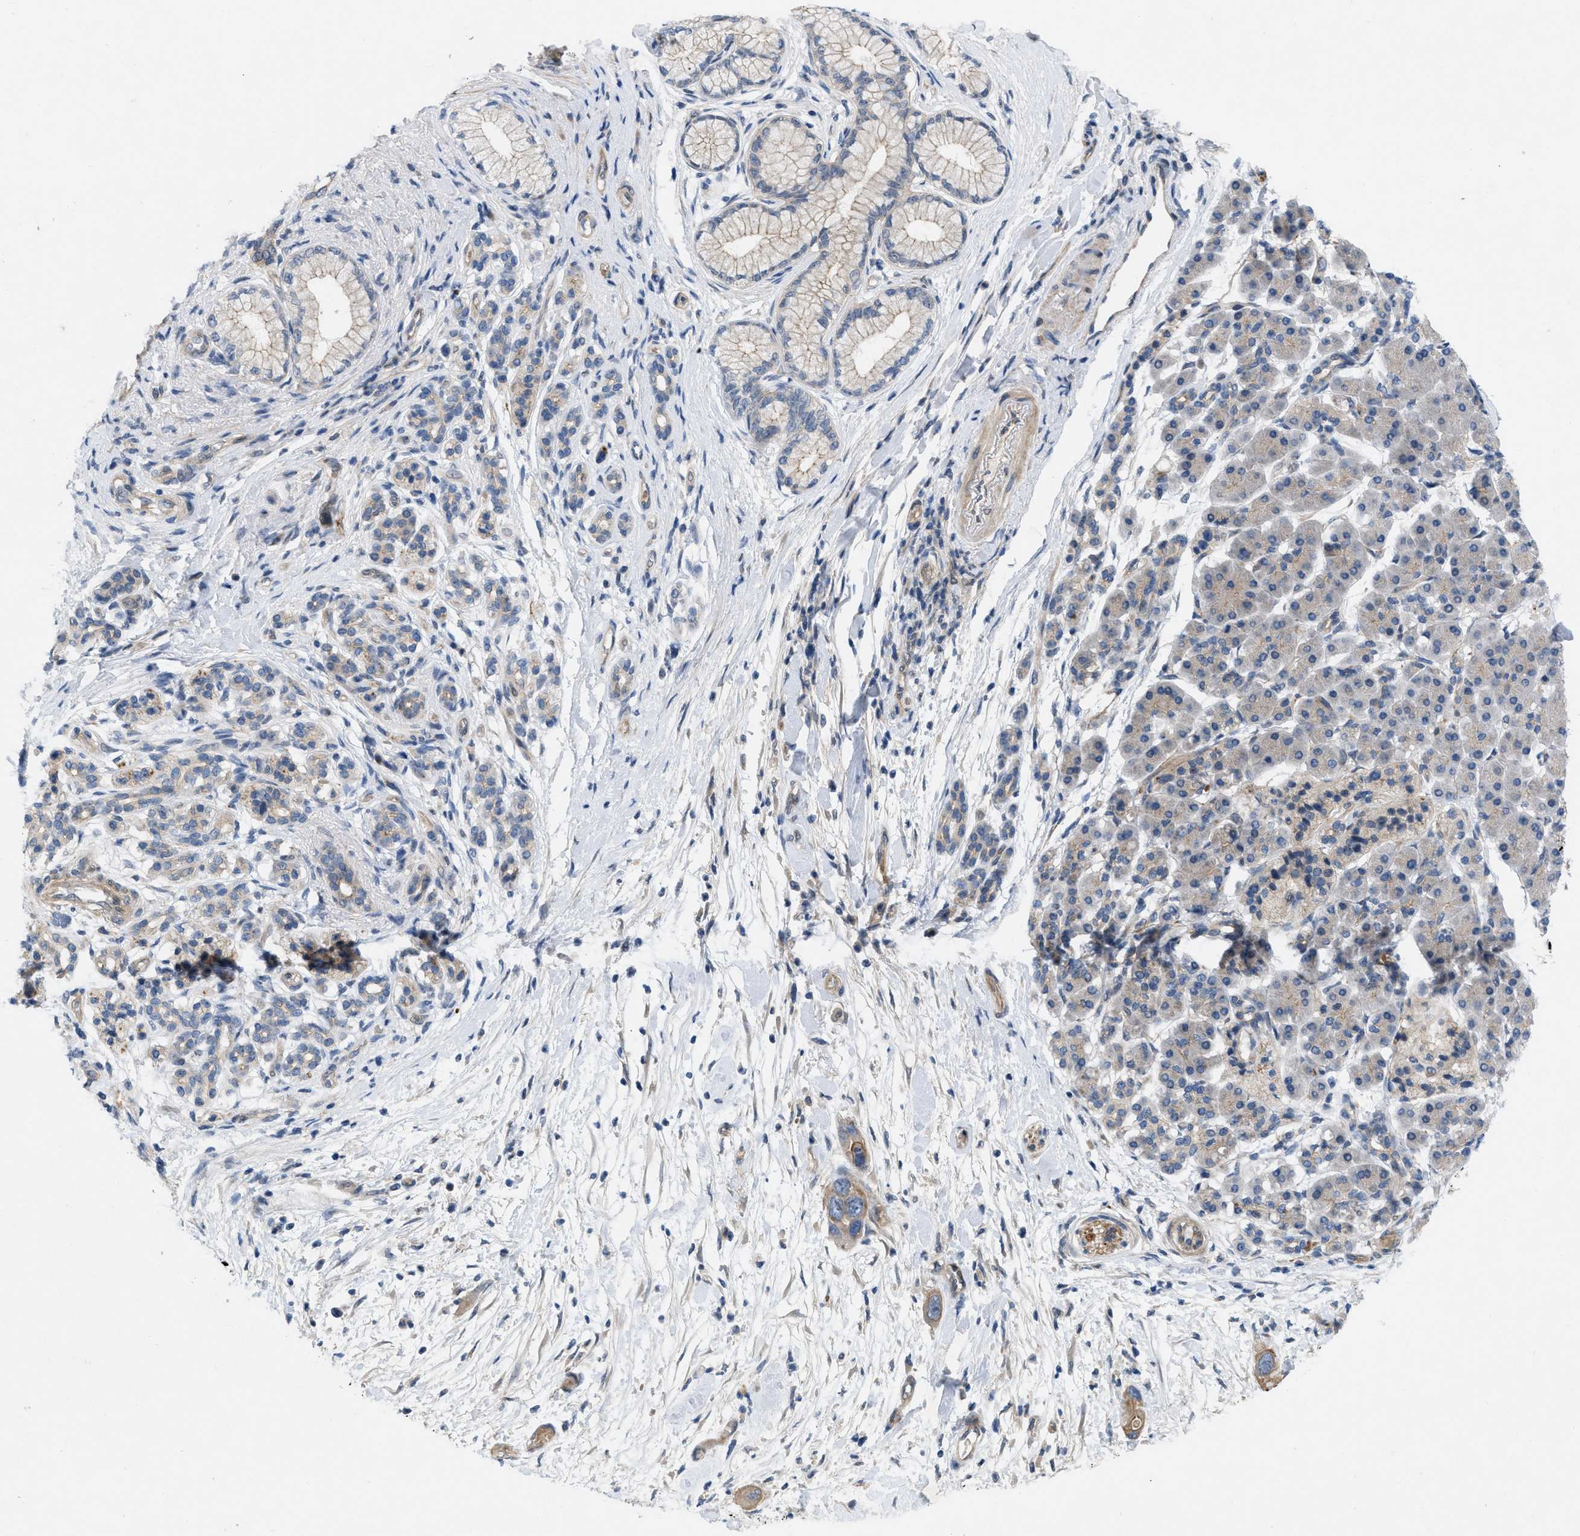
{"staining": {"intensity": "weak", "quantity": ">75%", "location": "cytoplasmic/membranous"}, "tissue": "pancreatic cancer", "cell_type": "Tumor cells", "image_type": "cancer", "snomed": [{"axis": "morphology", "description": "Normal tissue, NOS"}, {"axis": "morphology", "description": "Adenocarcinoma, NOS"}, {"axis": "topography", "description": "Pancreas"}], "caption": "Weak cytoplasmic/membranous staining for a protein is identified in about >75% of tumor cells of adenocarcinoma (pancreatic) using immunohistochemistry (IHC).", "gene": "NDEL1", "patient": {"sex": "female", "age": 71}}